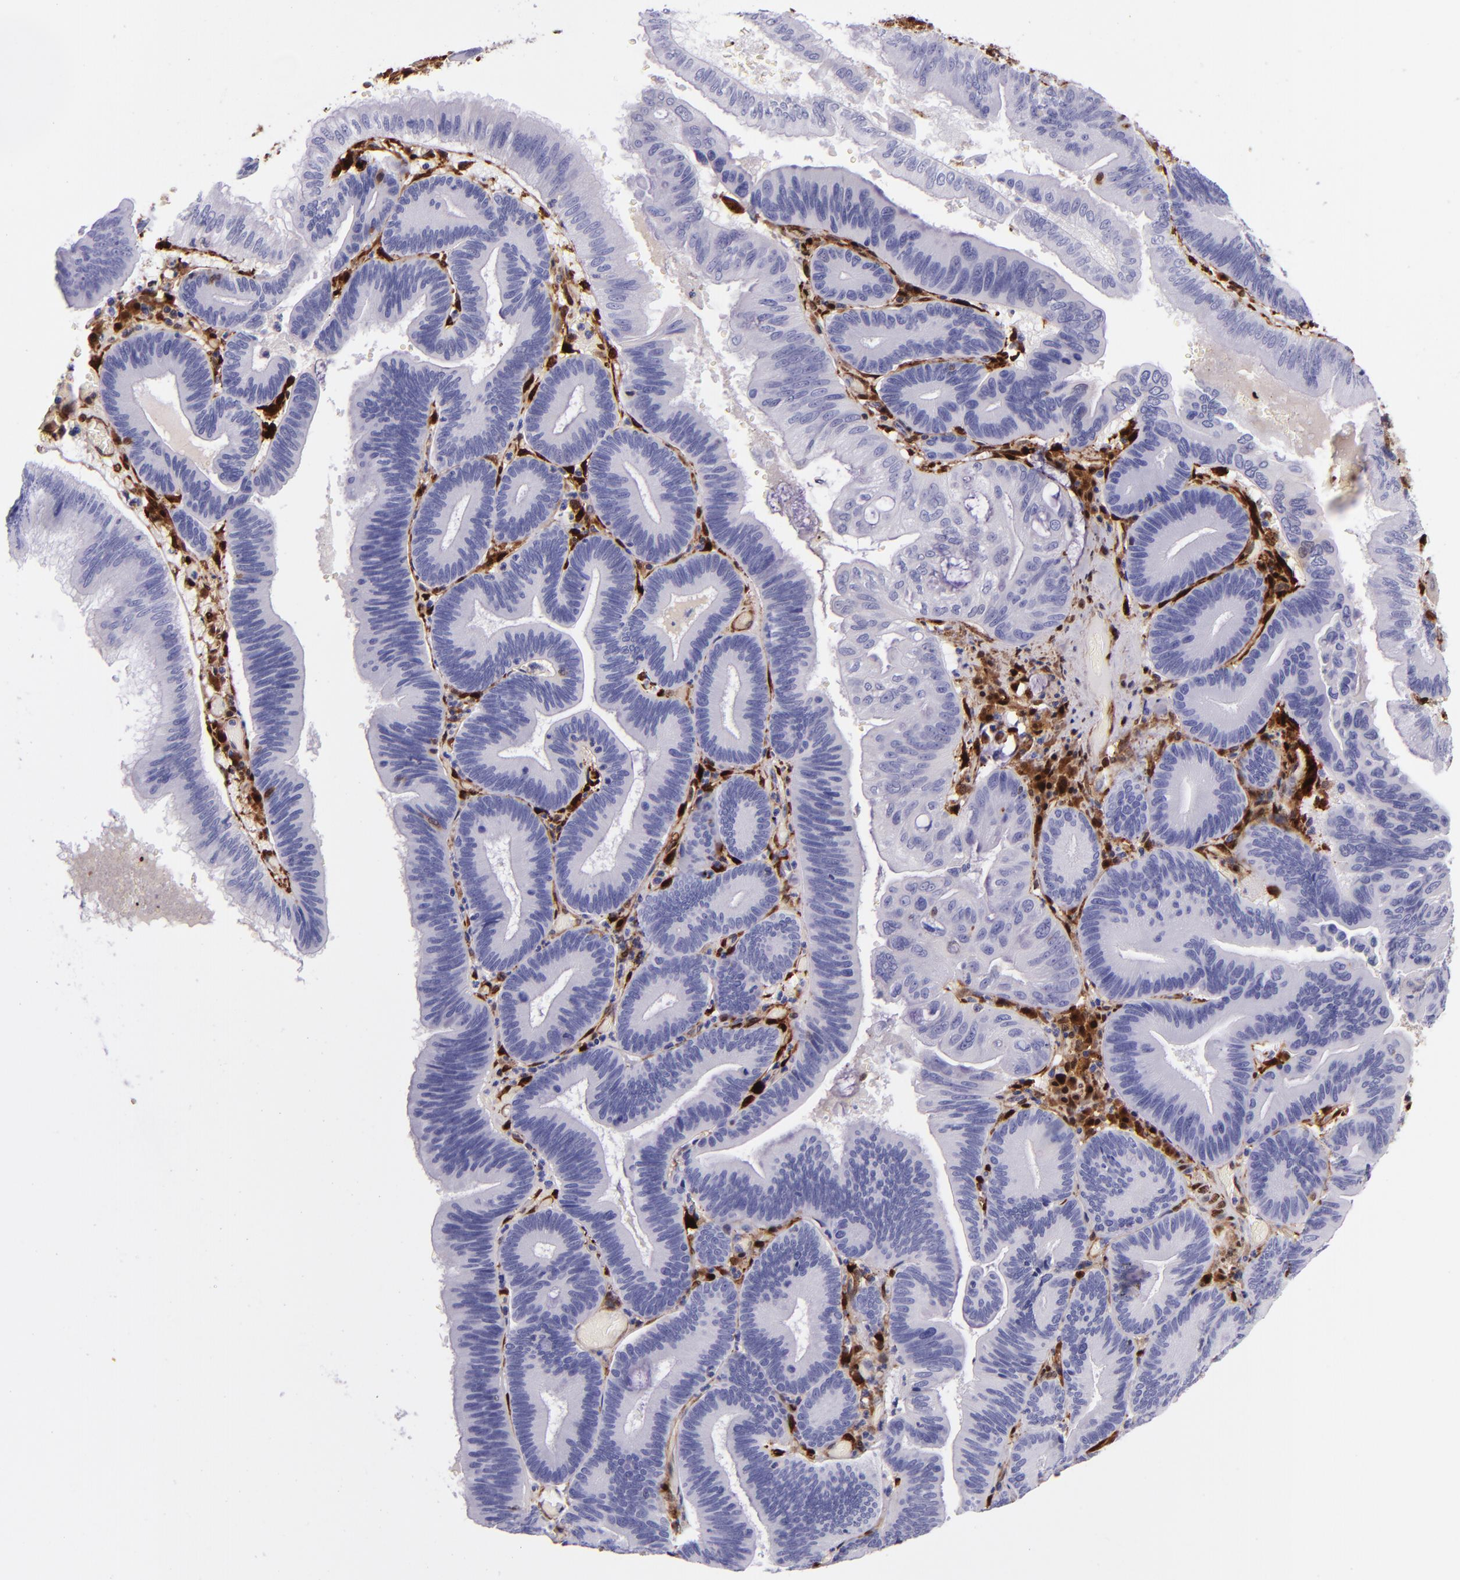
{"staining": {"intensity": "negative", "quantity": "none", "location": "none"}, "tissue": "pancreatic cancer", "cell_type": "Tumor cells", "image_type": "cancer", "snomed": [{"axis": "morphology", "description": "Adenocarcinoma, NOS"}, {"axis": "topography", "description": "Pancreas"}], "caption": "Tumor cells show no significant expression in pancreatic cancer (adenocarcinoma). (DAB immunohistochemistry (IHC) visualized using brightfield microscopy, high magnification).", "gene": "LGALS1", "patient": {"sex": "male", "age": 82}}